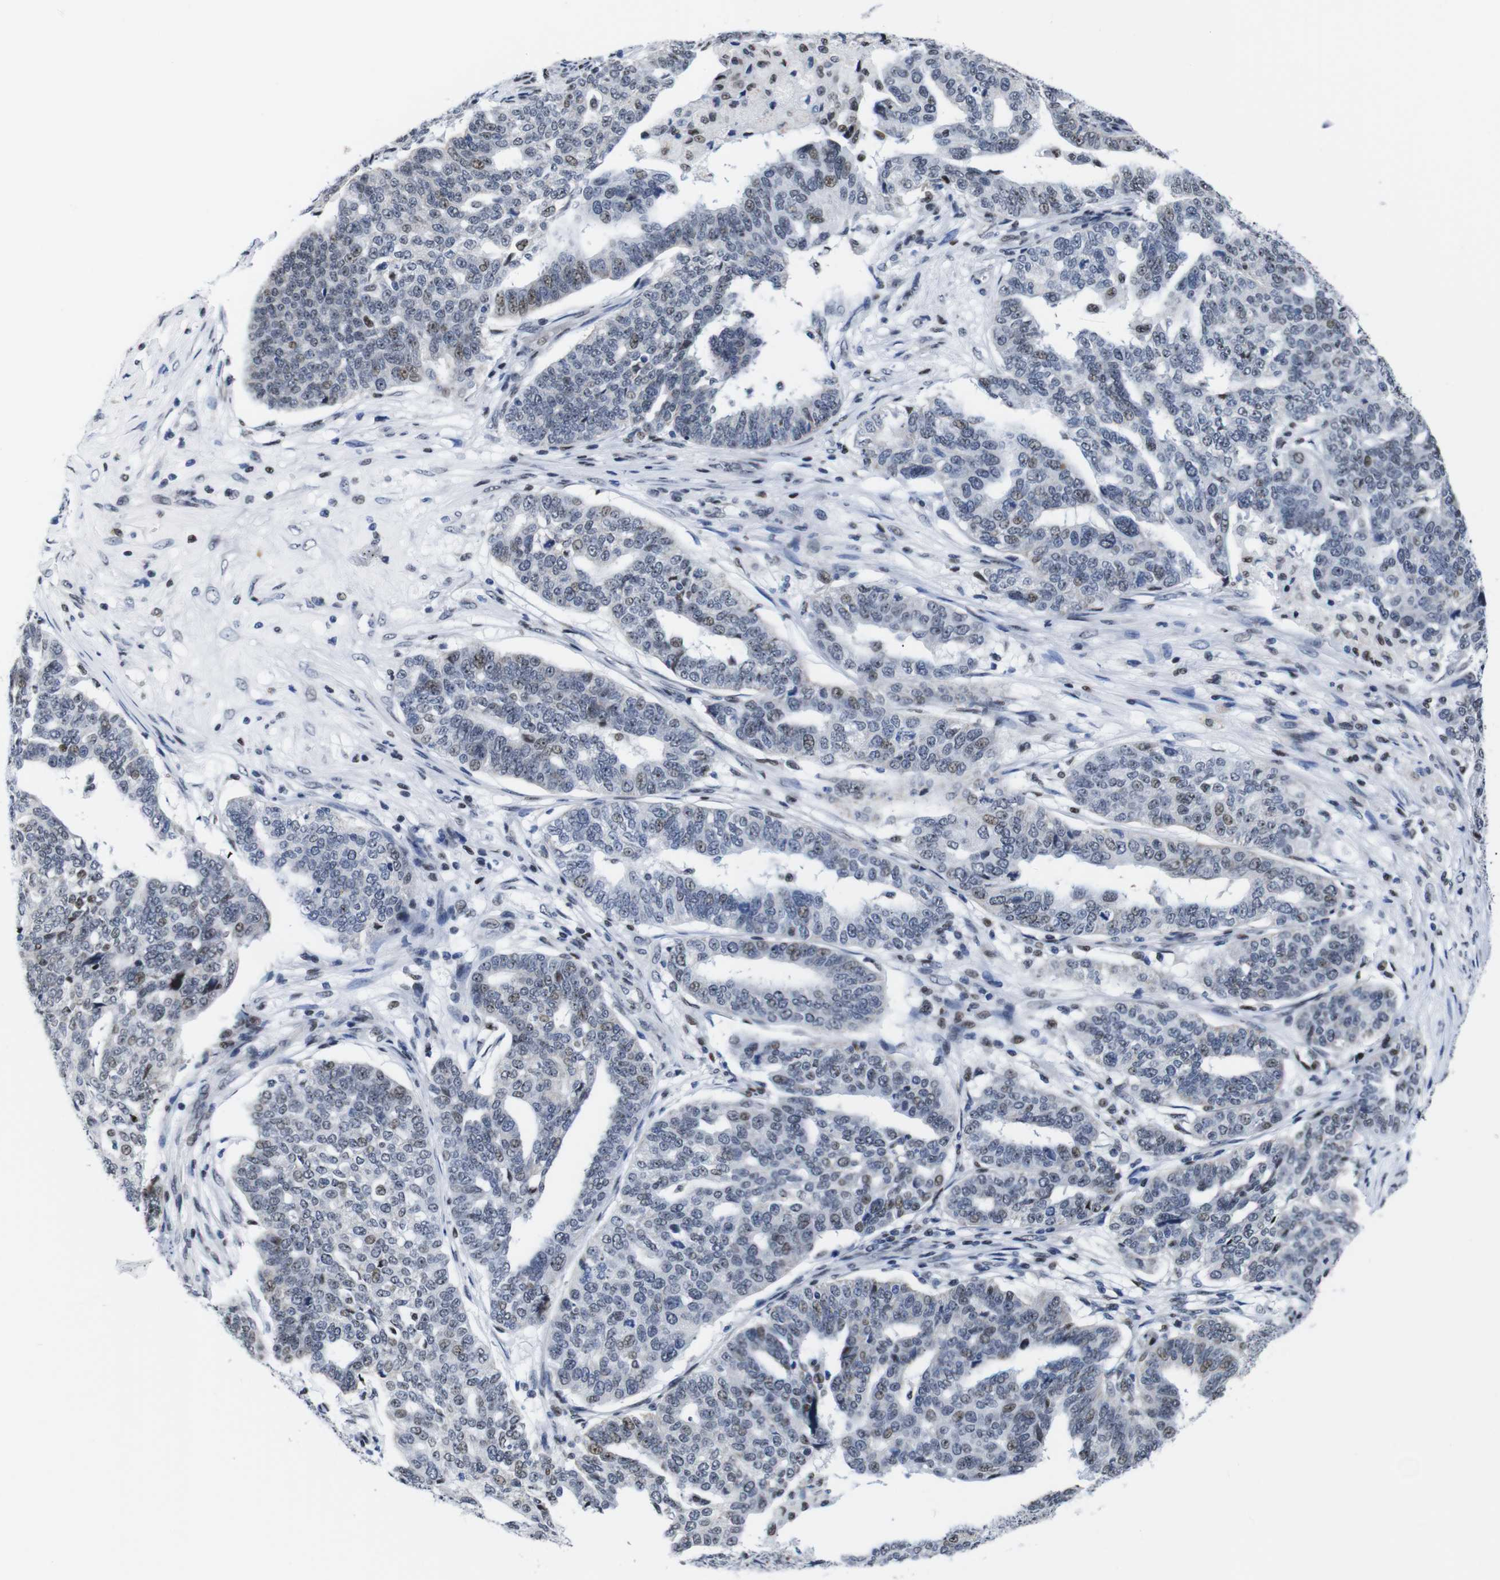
{"staining": {"intensity": "weak", "quantity": "<25%", "location": "nuclear"}, "tissue": "ovarian cancer", "cell_type": "Tumor cells", "image_type": "cancer", "snomed": [{"axis": "morphology", "description": "Cystadenocarcinoma, serous, NOS"}, {"axis": "topography", "description": "Ovary"}], "caption": "The IHC photomicrograph has no significant staining in tumor cells of ovarian cancer (serous cystadenocarcinoma) tissue.", "gene": "GATA6", "patient": {"sex": "female", "age": 59}}